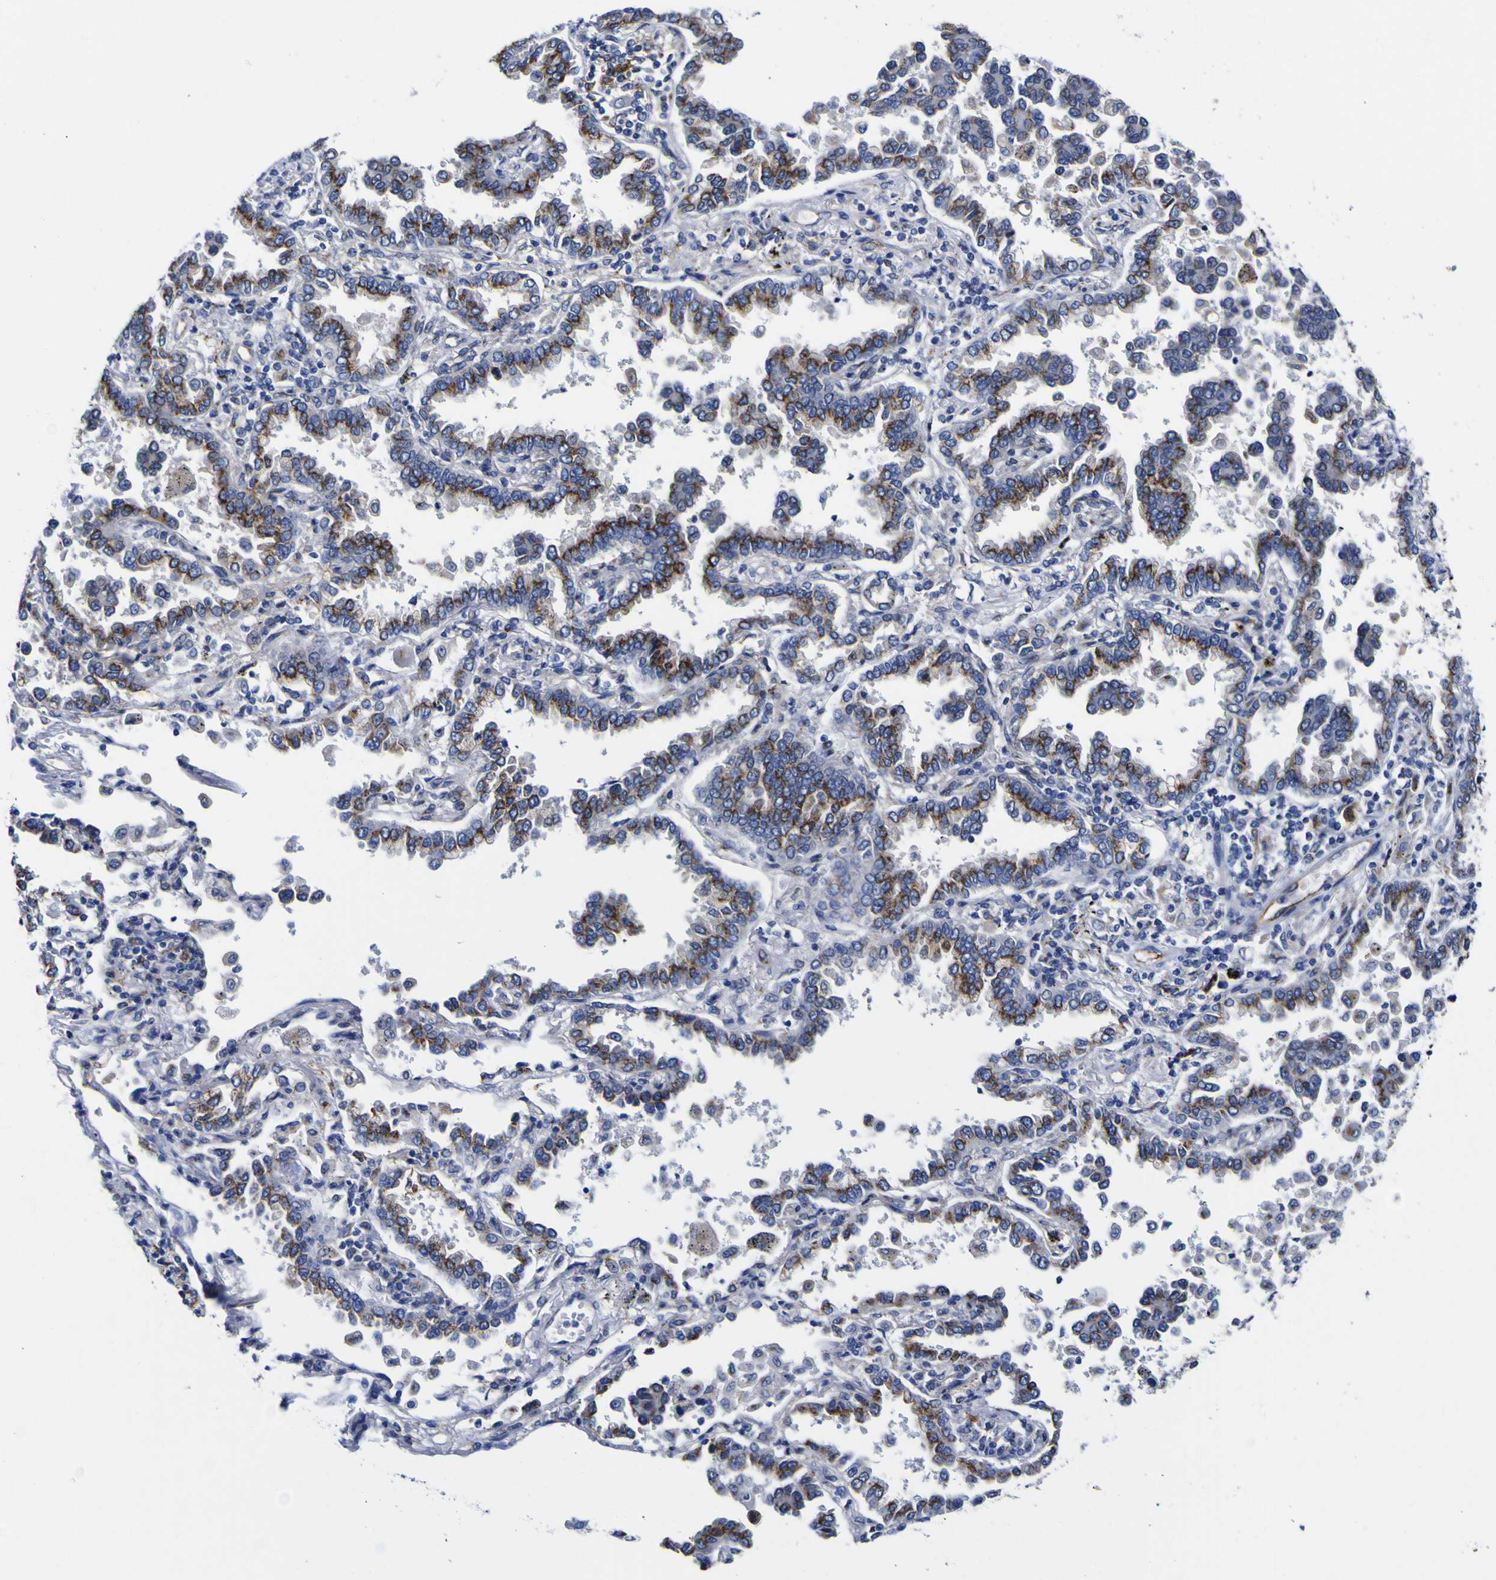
{"staining": {"intensity": "moderate", "quantity": ">75%", "location": "cytoplasmic/membranous"}, "tissue": "lung cancer", "cell_type": "Tumor cells", "image_type": "cancer", "snomed": [{"axis": "morphology", "description": "Normal tissue, NOS"}, {"axis": "morphology", "description": "Adenocarcinoma, NOS"}, {"axis": "topography", "description": "Lung"}], "caption": "Immunohistochemistry (IHC) micrograph of neoplastic tissue: human adenocarcinoma (lung) stained using immunohistochemistry exhibits medium levels of moderate protein expression localized specifically in the cytoplasmic/membranous of tumor cells, appearing as a cytoplasmic/membranous brown color.", "gene": "GOLM1", "patient": {"sex": "male", "age": 59}}